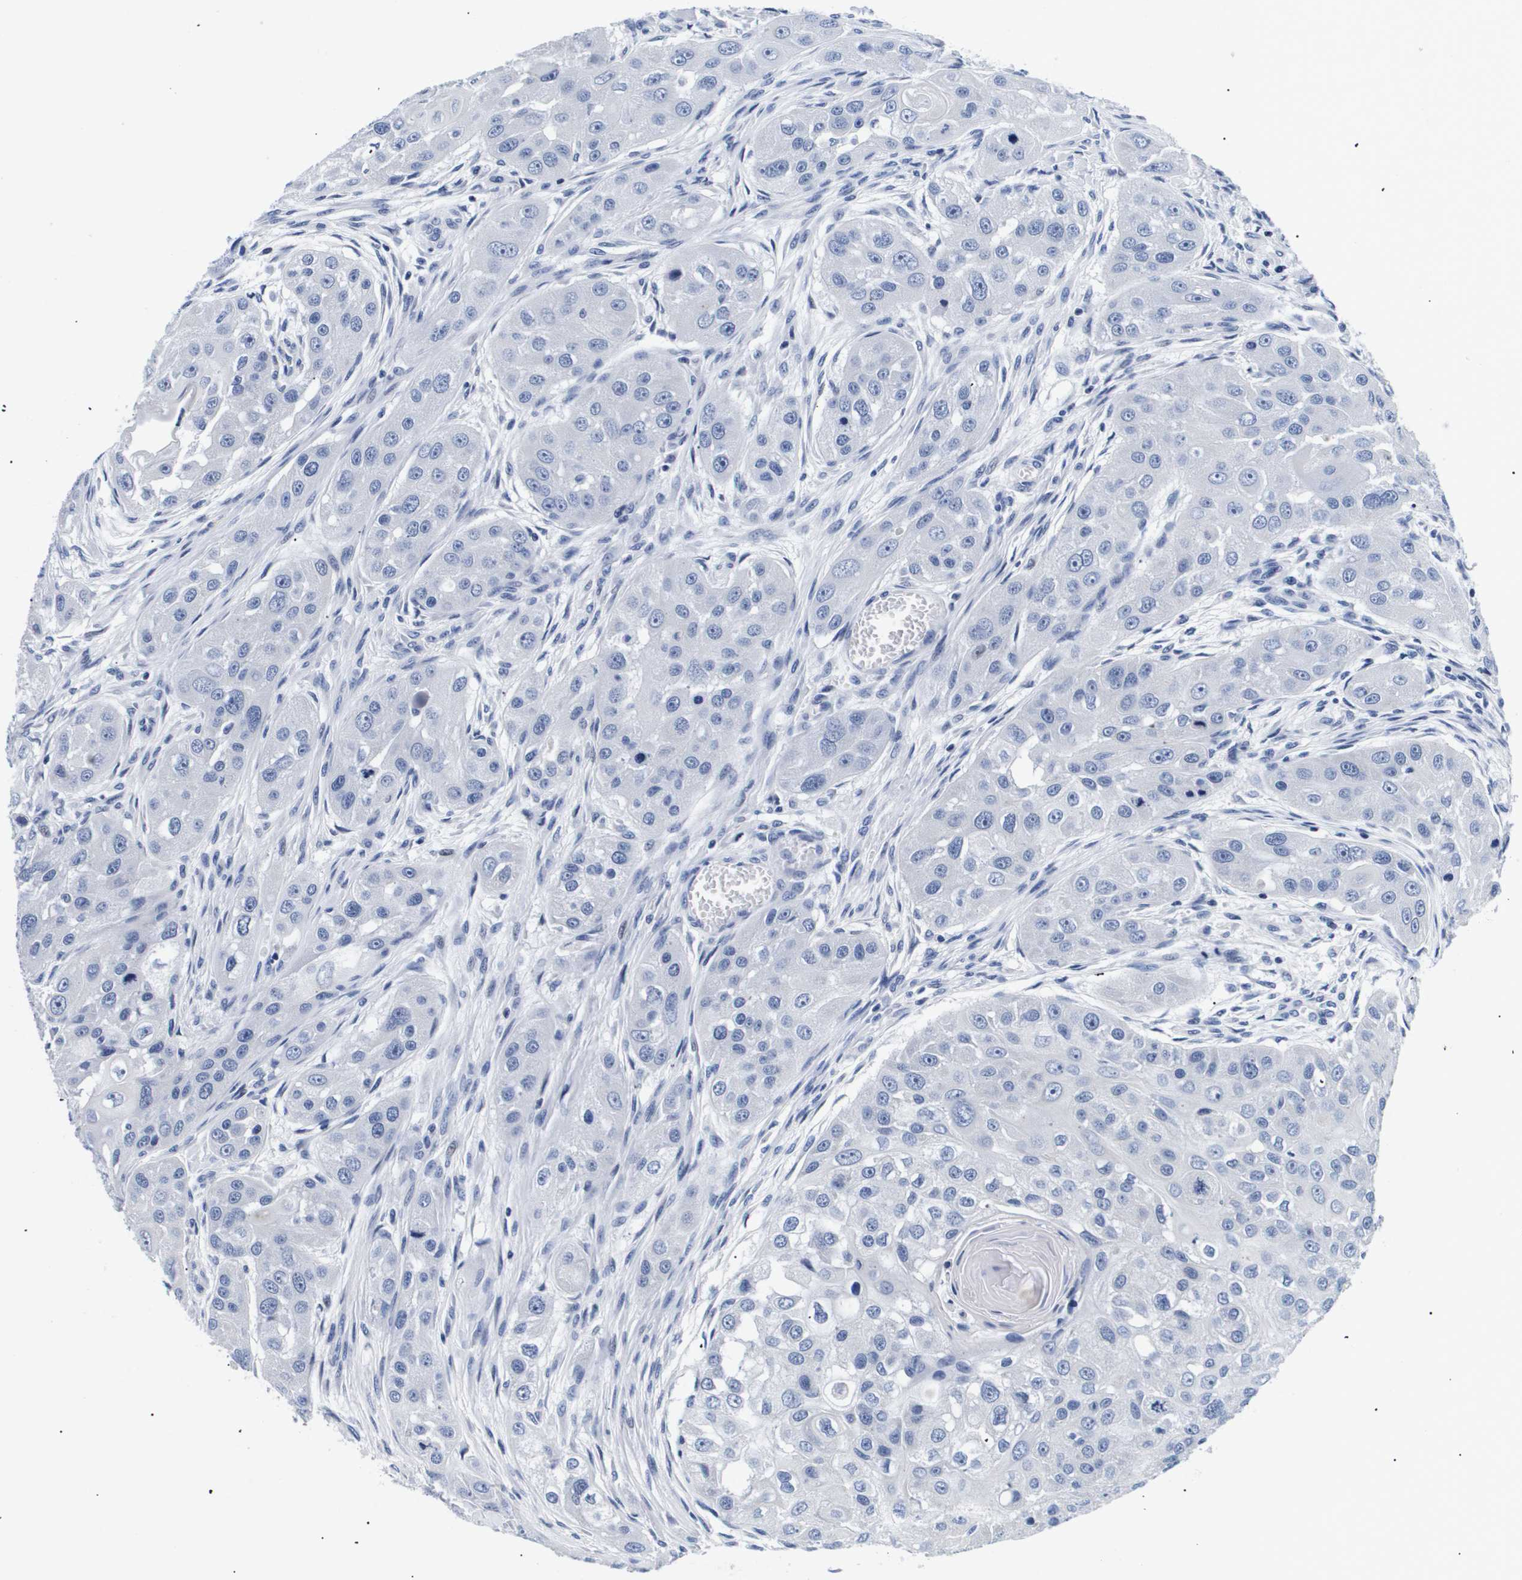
{"staining": {"intensity": "negative", "quantity": "none", "location": "none"}, "tissue": "head and neck cancer", "cell_type": "Tumor cells", "image_type": "cancer", "snomed": [{"axis": "morphology", "description": "Normal tissue, NOS"}, {"axis": "morphology", "description": "Squamous cell carcinoma, NOS"}, {"axis": "topography", "description": "Skeletal muscle"}, {"axis": "topography", "description": "Head-Neck"}], "caption": "Immunohistochemical staining of squamous cell carcinoma (head and neck) displays no significant positivity in tumor cells.", "gene": "SHD", "patient": {"sex": "male", "age": 51}}